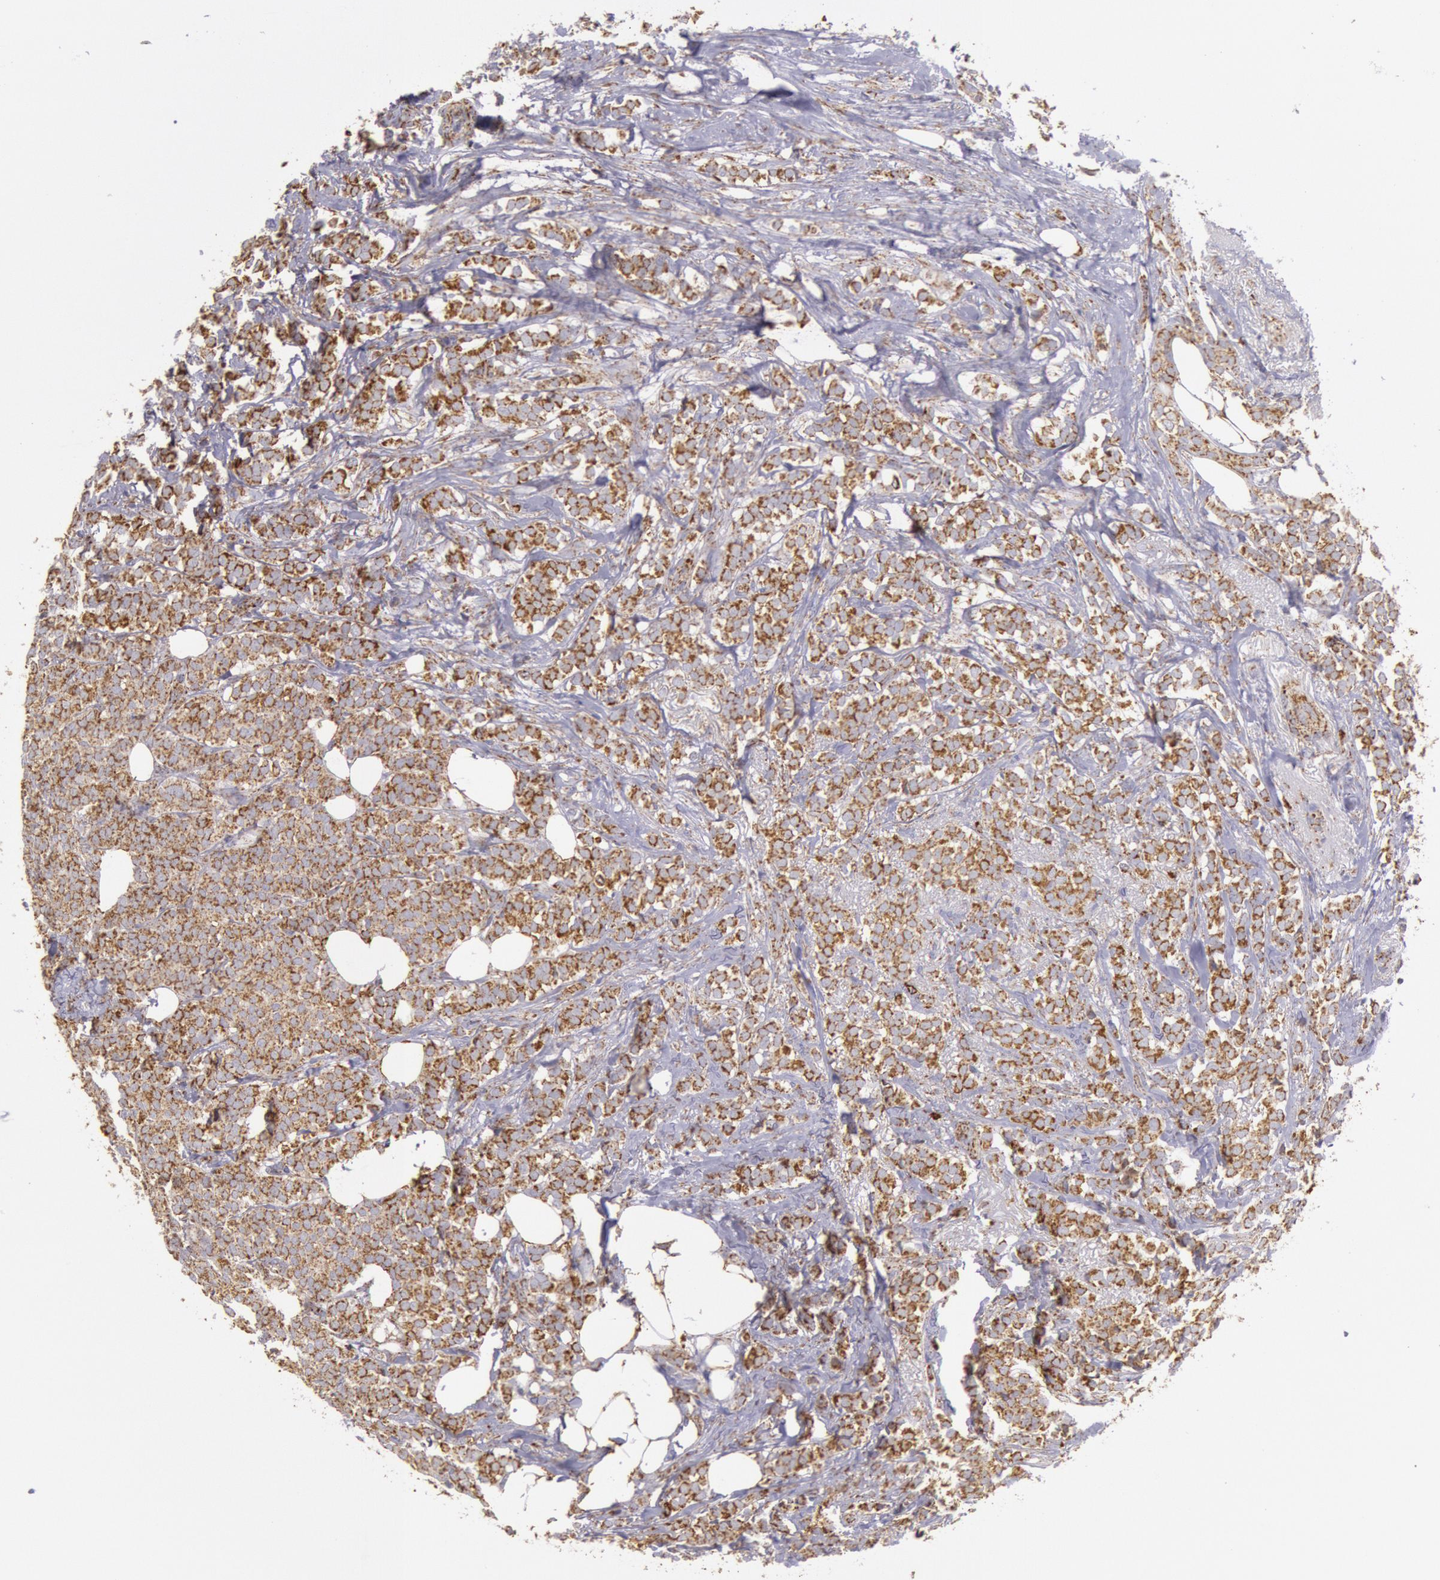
{"staining": {"intensity": "moderate", "quantity": ">75%", "location": "cytoplasmic/membranous"}, "tissue": "breast cancer", "cell_type": "Tumor cells", "image_type": "cancer", "snomed": [{"axis": "morphology", "description": "Lobular carcinoma"}, {"axis": "topography", "description": "Breast"}], "caption": "There is medium levels of moderate cytoplasmic/membranous staining in tumor cells of breast lobular carcinoma, as demonstrated by immunohistochemical staining (brown color).", "gene": "CYC1", "patient": {"sex": "female", "age": 56}}